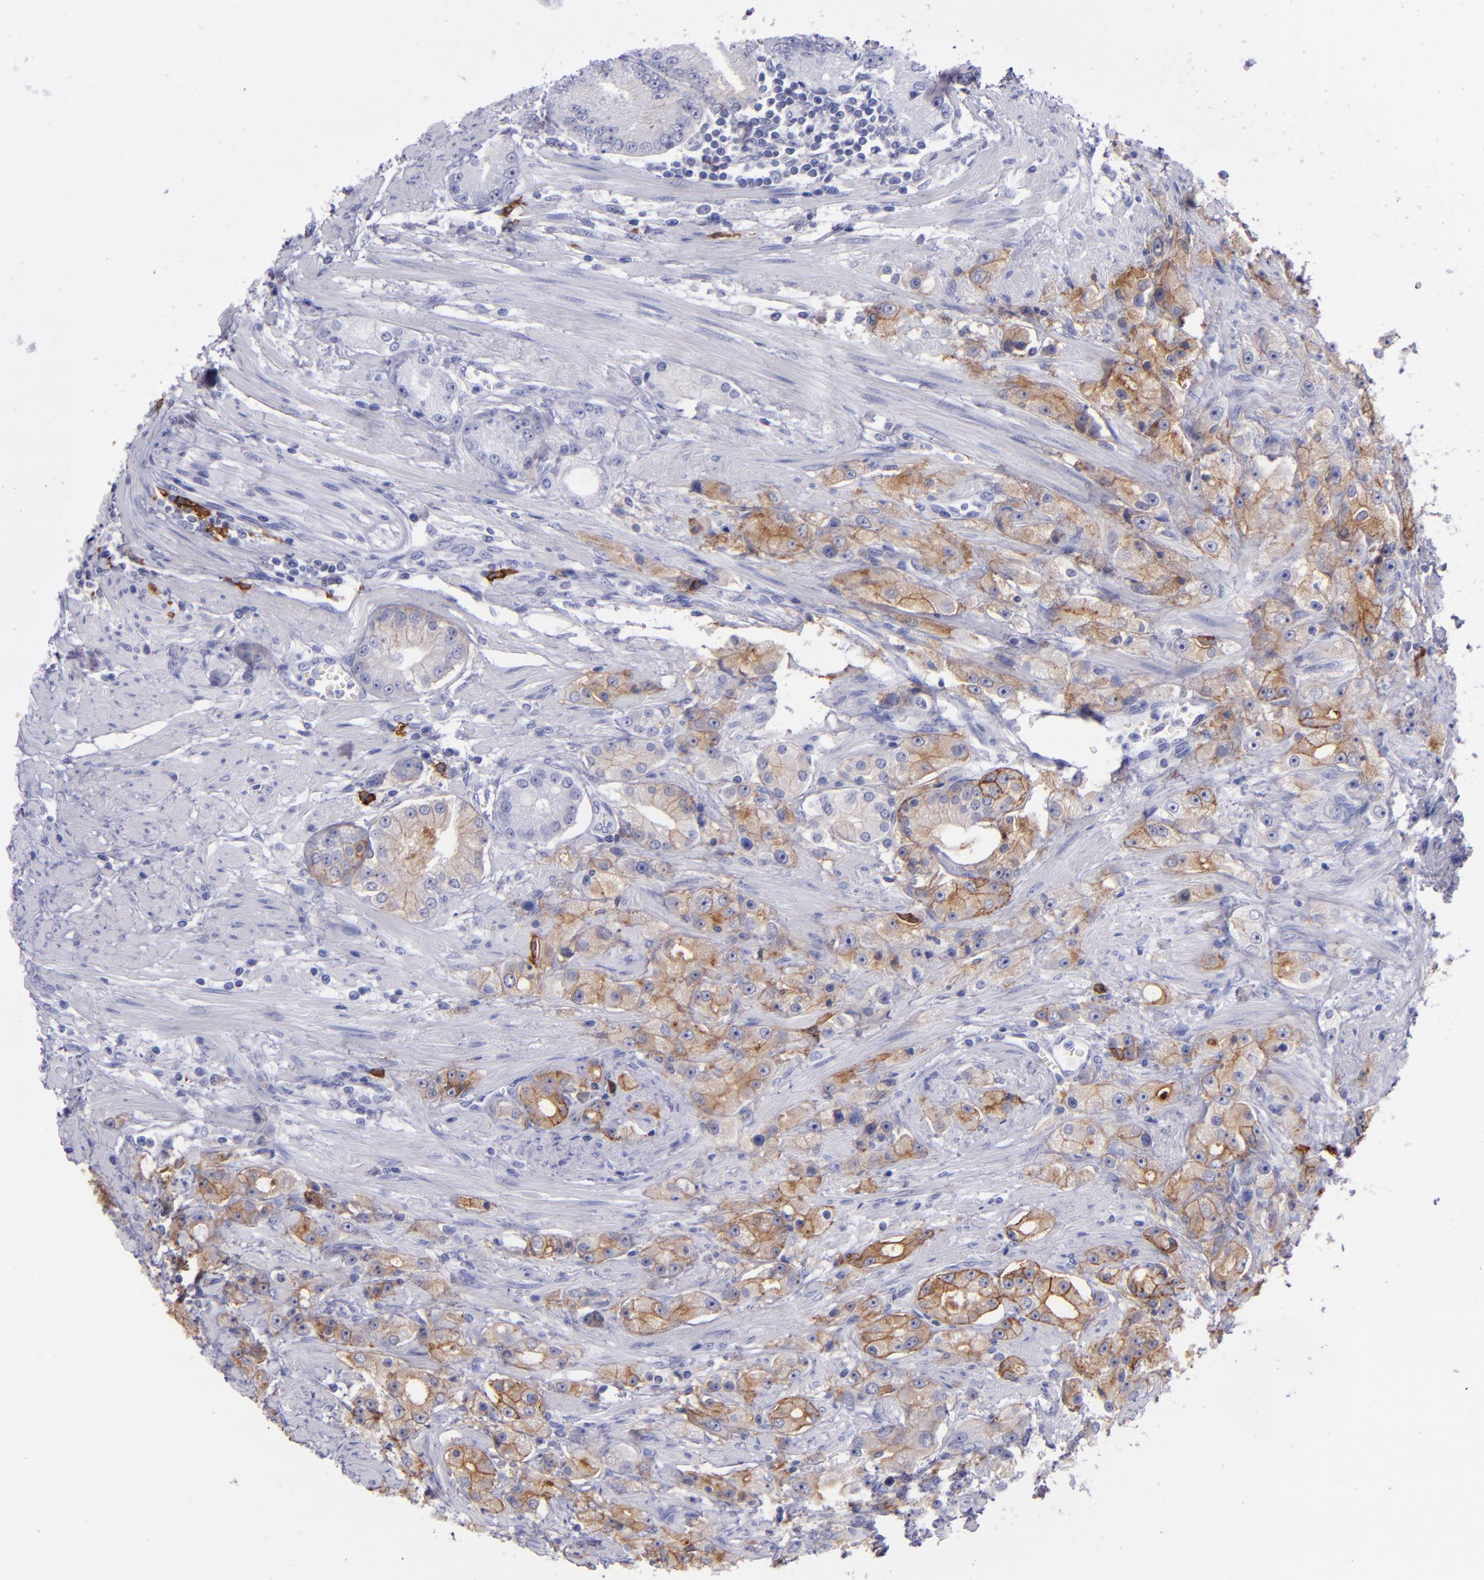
{"staining": {"intensity": "moderate", "quantity": "25%-75%", "location": "cytoplasmic/membranous"}, "tissue": "prostate cancer", "cell_type": "Tumor cells", "image_type": "cancer", "snomed": [{"axis": "morphology", "description": "Adenocarcinoma, Medium grade"}, {"axis": "topography", "description": "Prostate"}], "caption": "Protein staining reveals moderate cytoplasmic/membranous staining in approximately 25%-75% of tumor cells in medium-grade adenocarcinoma (prostate). The protein of interest is stained brown, and the nuclei are stained in blue (DAB IHC with brightfield microscopy, high magnification).", "gene": "CD38", "patient": {"sex": "male", "age": 72}}